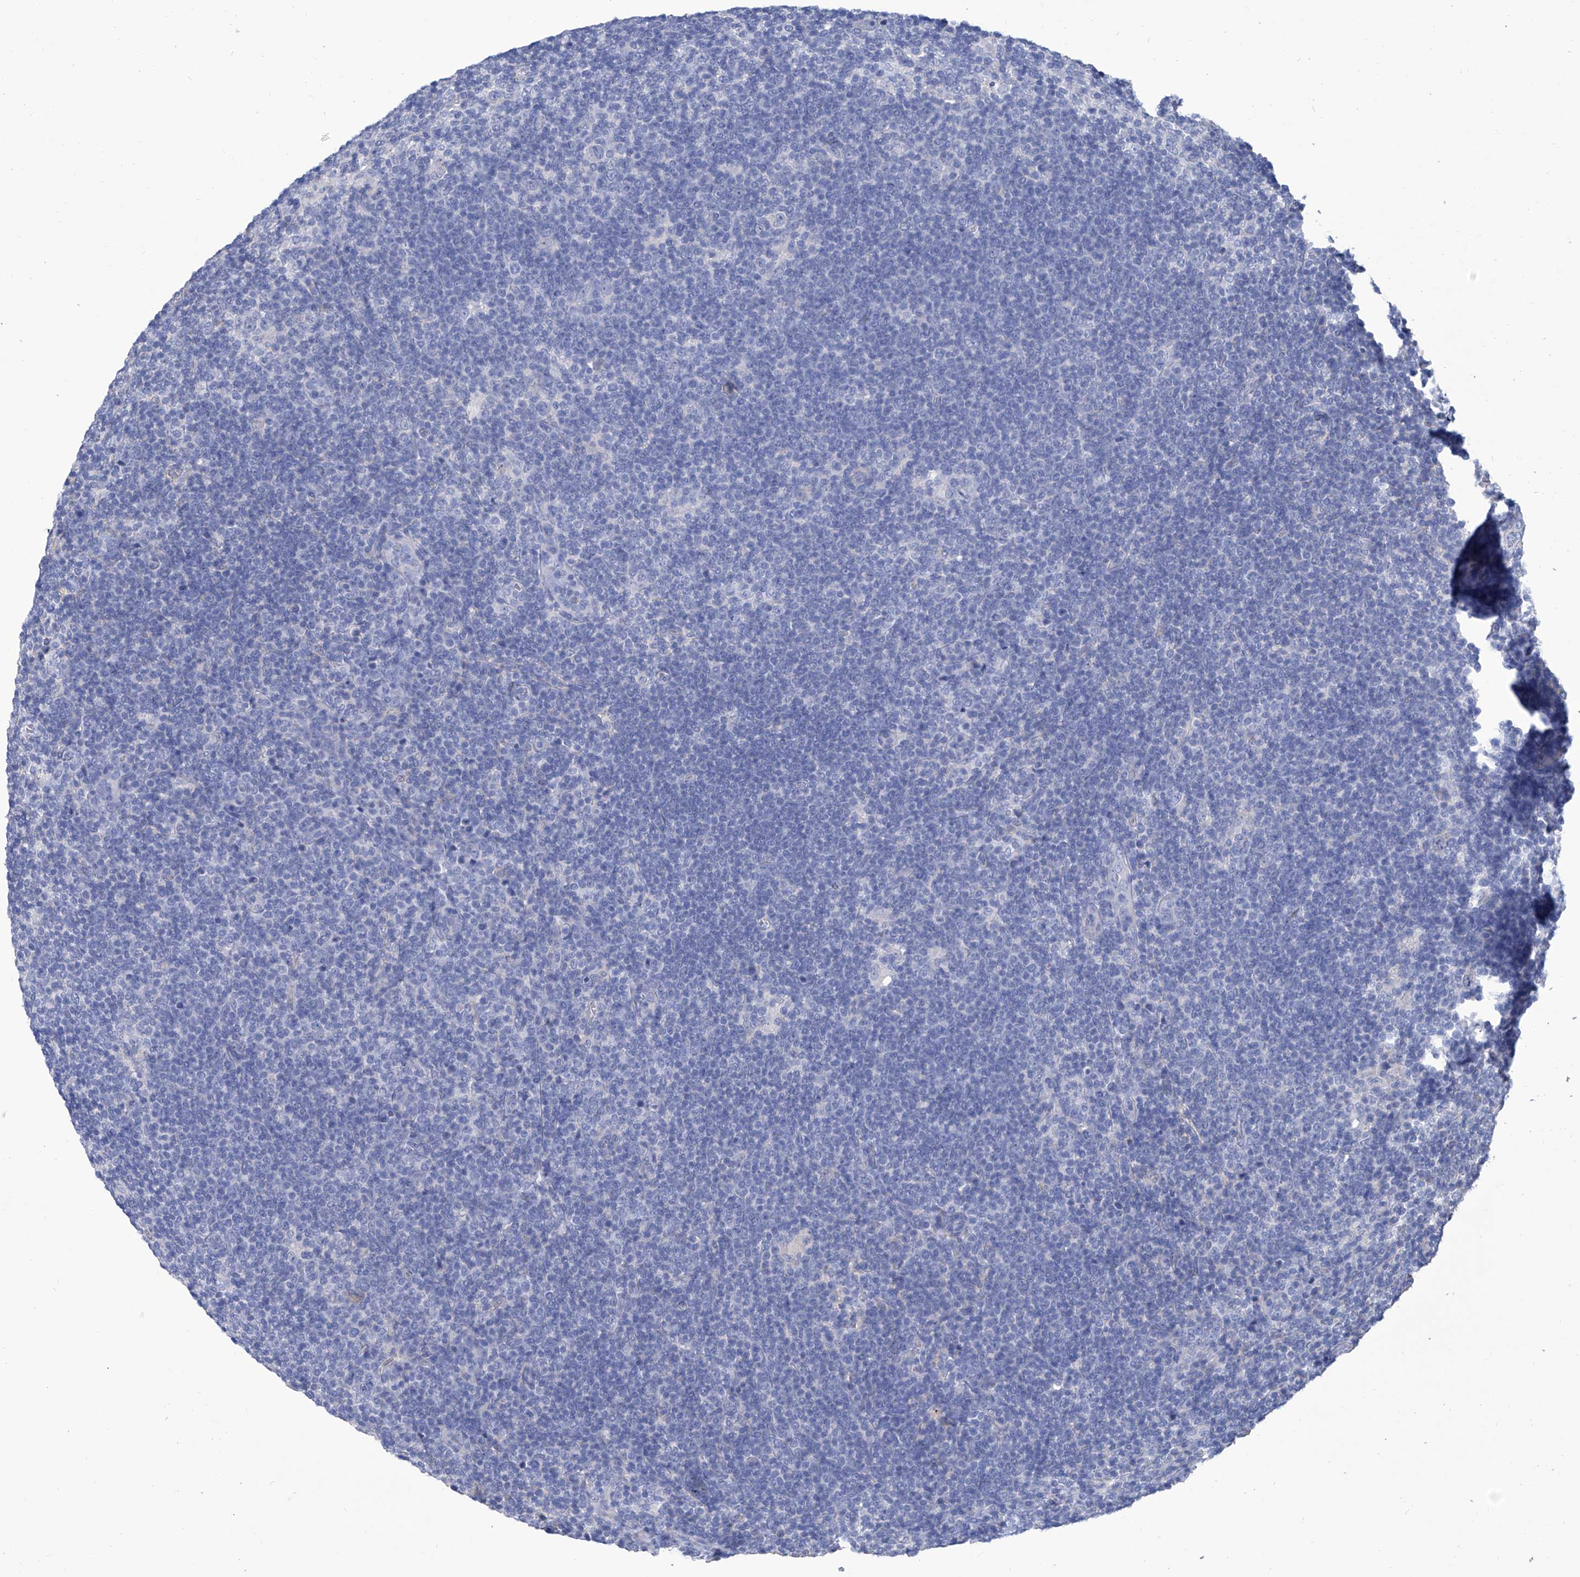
{"staining": {"intensity": "negative", "quantity": "none", "location": "none"}, "tissue": "lymphoma", "cell_type": "Tumor cells", "image_type": "cancer", "snomed": [{"axis": "morphology", "description": "Hodgkin's disease, NOS"}, {"axis": "topography", "description": "Lymph node"}], "caption": "IHC micrograph of neoplastic tissue: Hodgkin's disease stained with DAB shows no significant protein expression in tumor cells.", "gene": "SMS", "patient": {"sex": "female", "age": 57}}